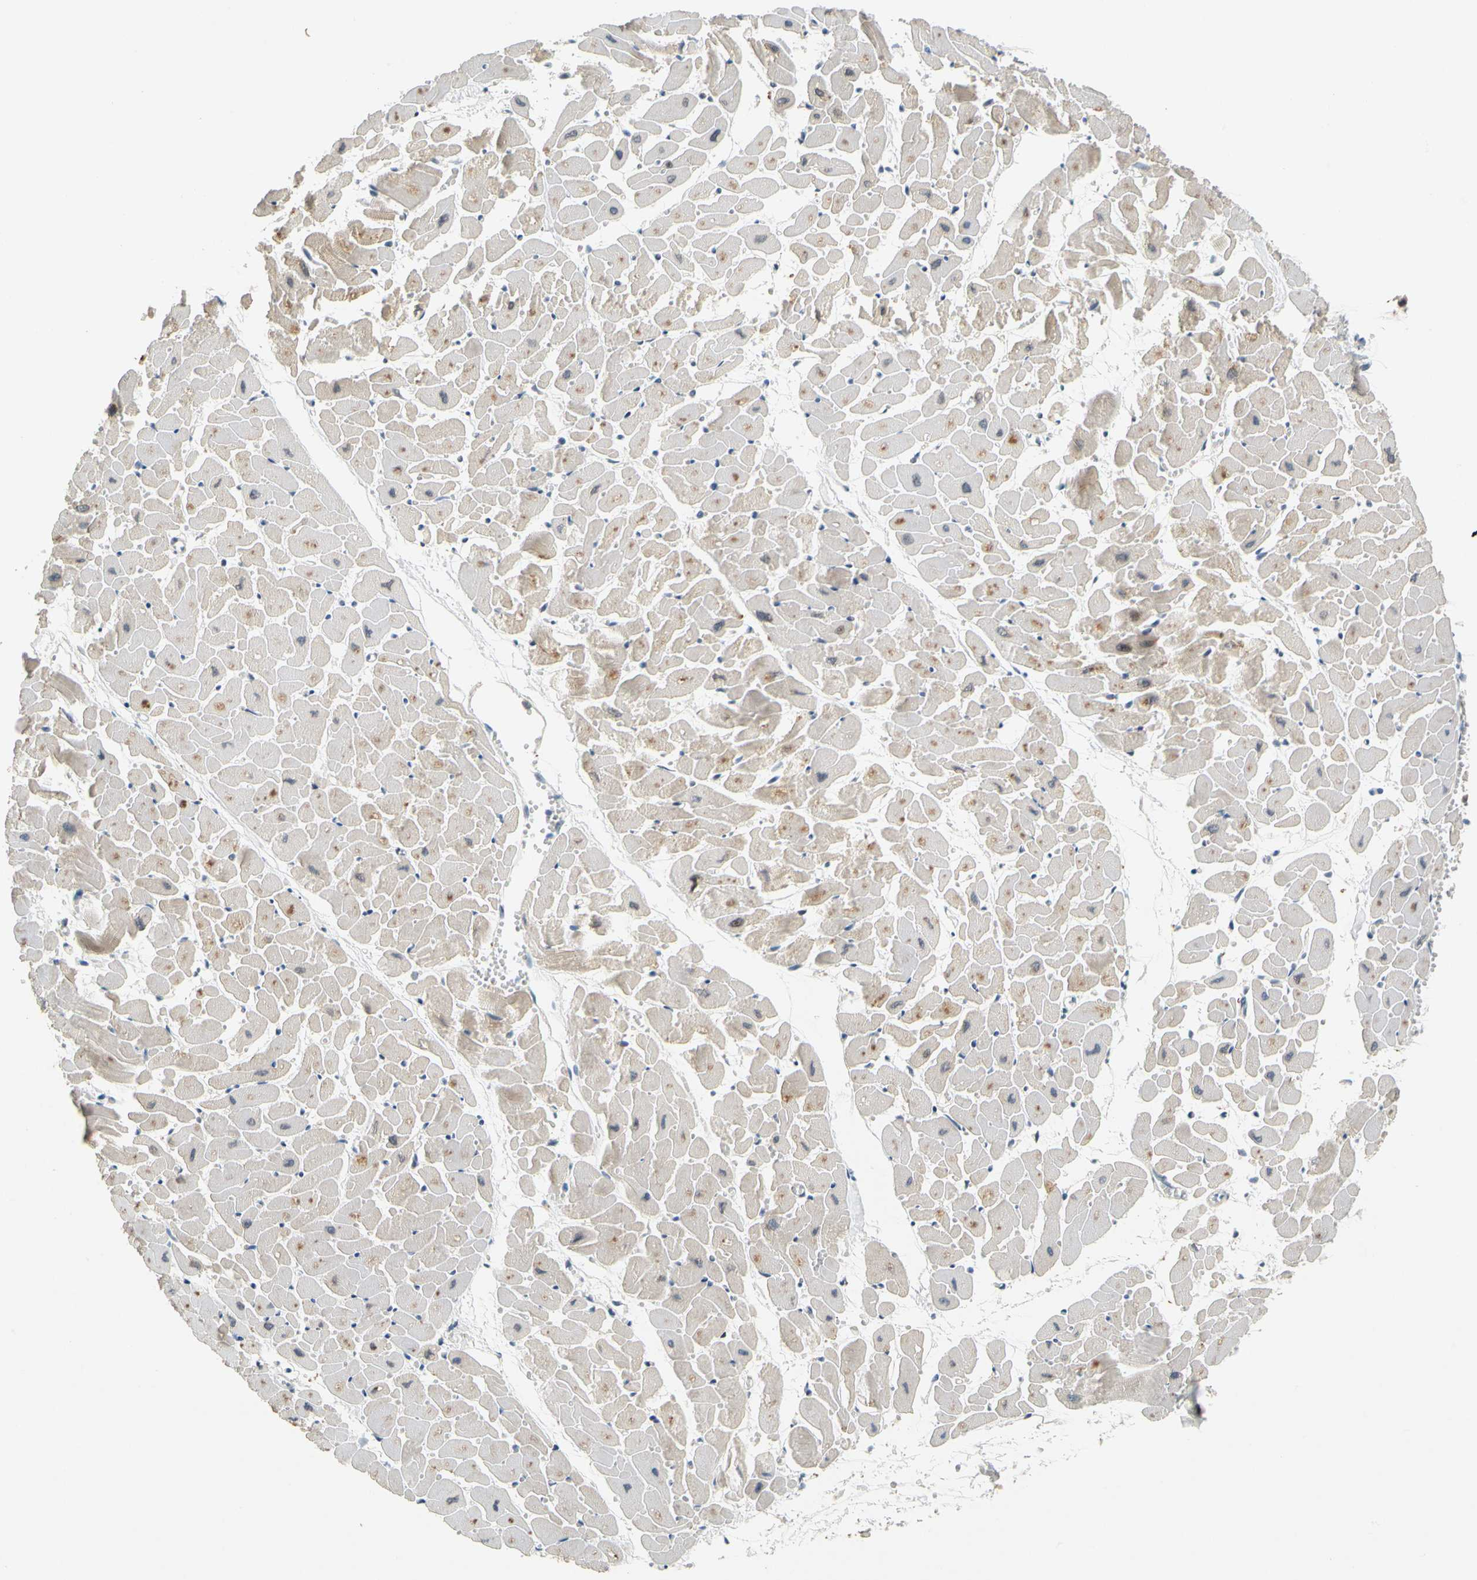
{"staining": {"intensity": "weak", "quantity": "25%-75%", "location": "cytoplasmic/membranous"}, "tissue": "heart muscle", "cell_type": "Cardiomyocytes", "image_type": "normal", "snomed": [{"axis": "morphology", "description": "Normal tissue, NOS"}, {"axis": "topography", "description": "Heart"}], "caption": "Brown immunohistochemical staining in benign heart muscle shows weak cytoplasmic/membranous positivity in about 25%-75% of cardiomyocytes.", "gene": "POGZ", "patient": {"sex": "female", "age": 19}}